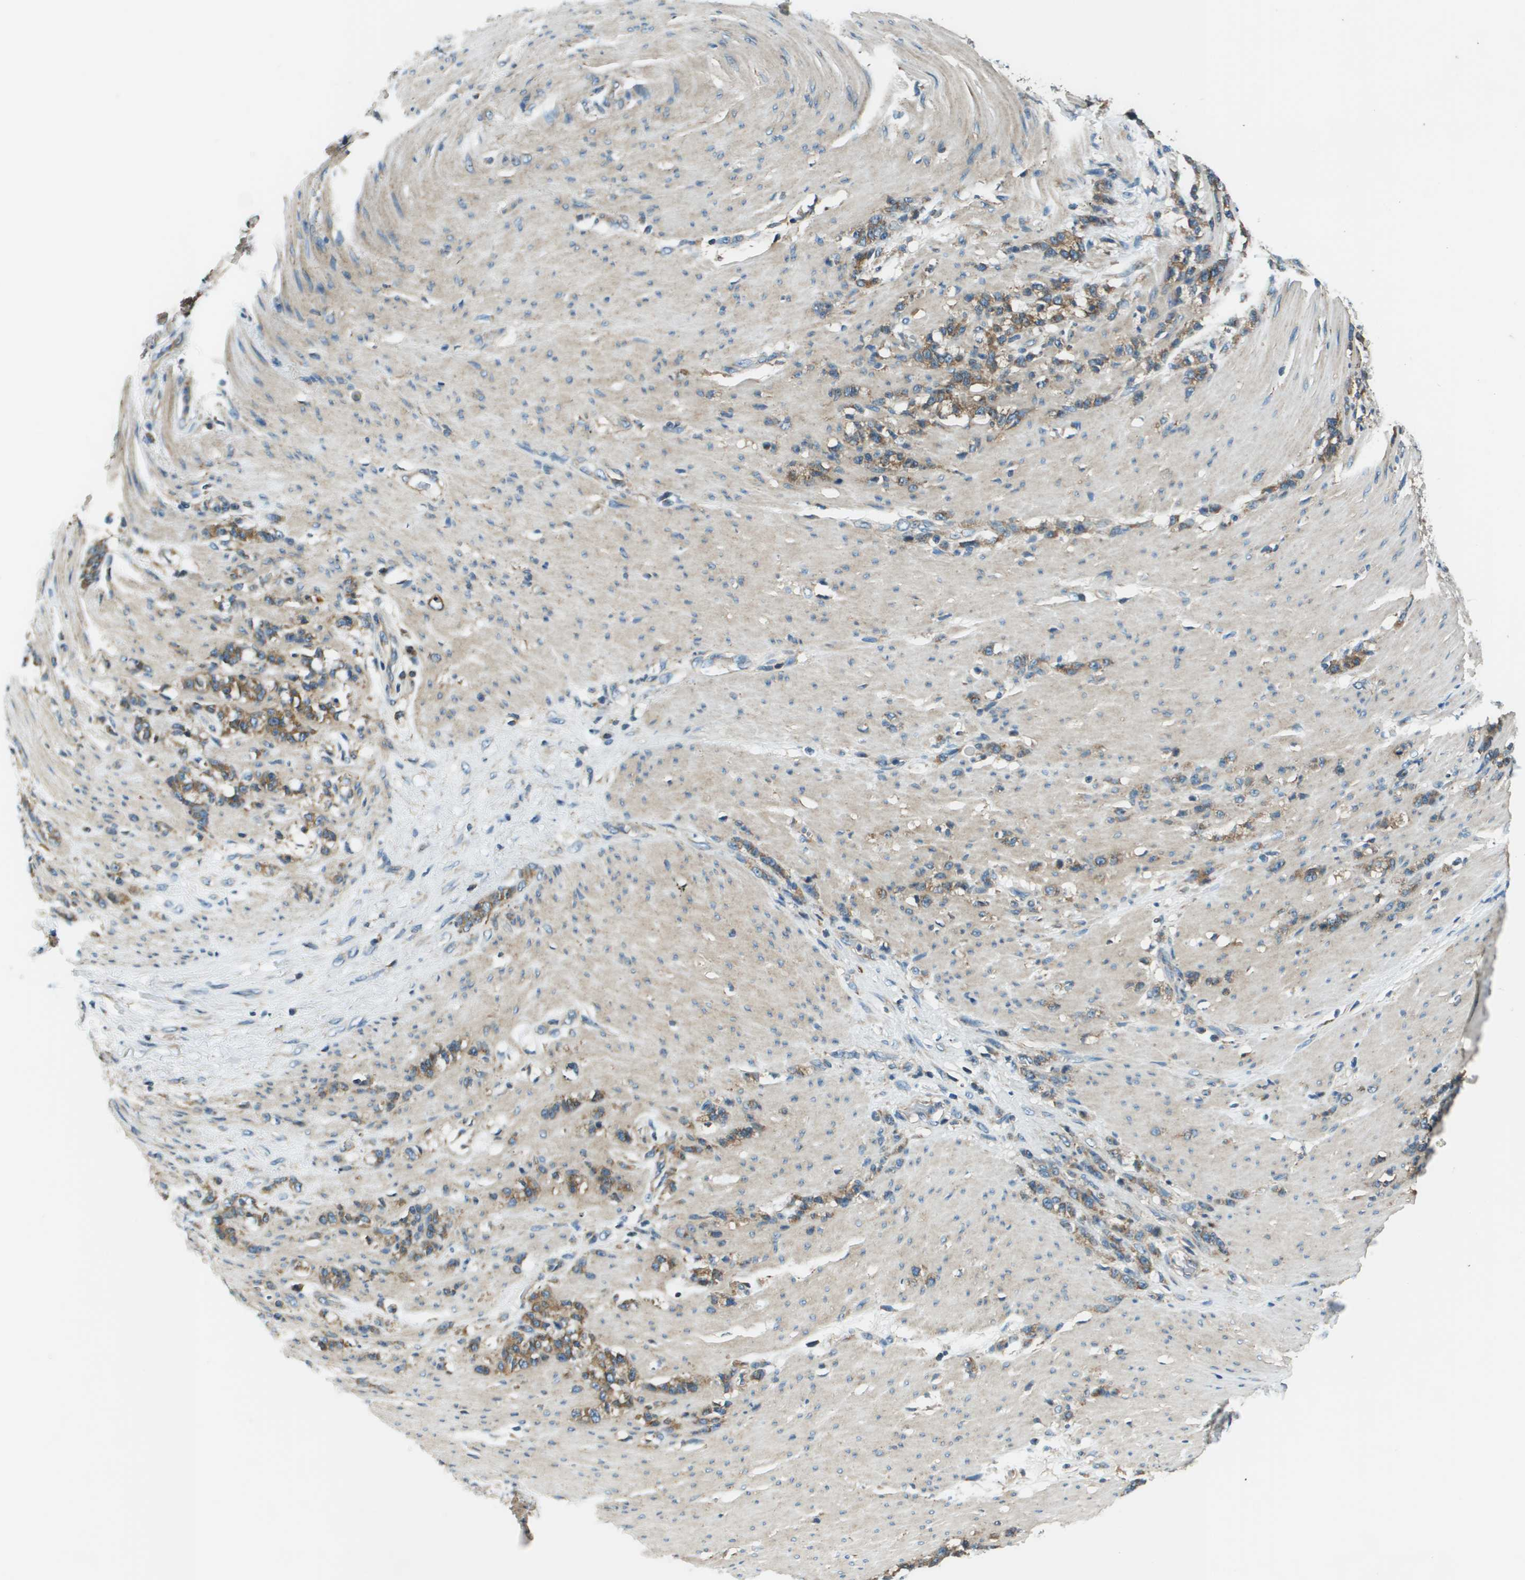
{"staining": {"intensity": "moderate", "quantity": ">75%", "location": "cytoplasmic/membranous"}, "tissue": "stomach cancer", "cell_type": "Tumor cells", "image_type": "cancer", "snomed": [{"axis": "morphology", "description": "Adenocarcinoma, NOS"}, {"axis": "topography", "description": "Stomach, lower"}], "caption": "This image shows stomach cancer (adenocarcinoma) stained with immunohistochemistry to label a protein in brown. The cytoplasmic/membranous of tumor cells show moderate positivity for the protein. Nuclei are counter-stained blue.", "gene": "TMEM51", "patient": {"sex": "male", "age": 88}}